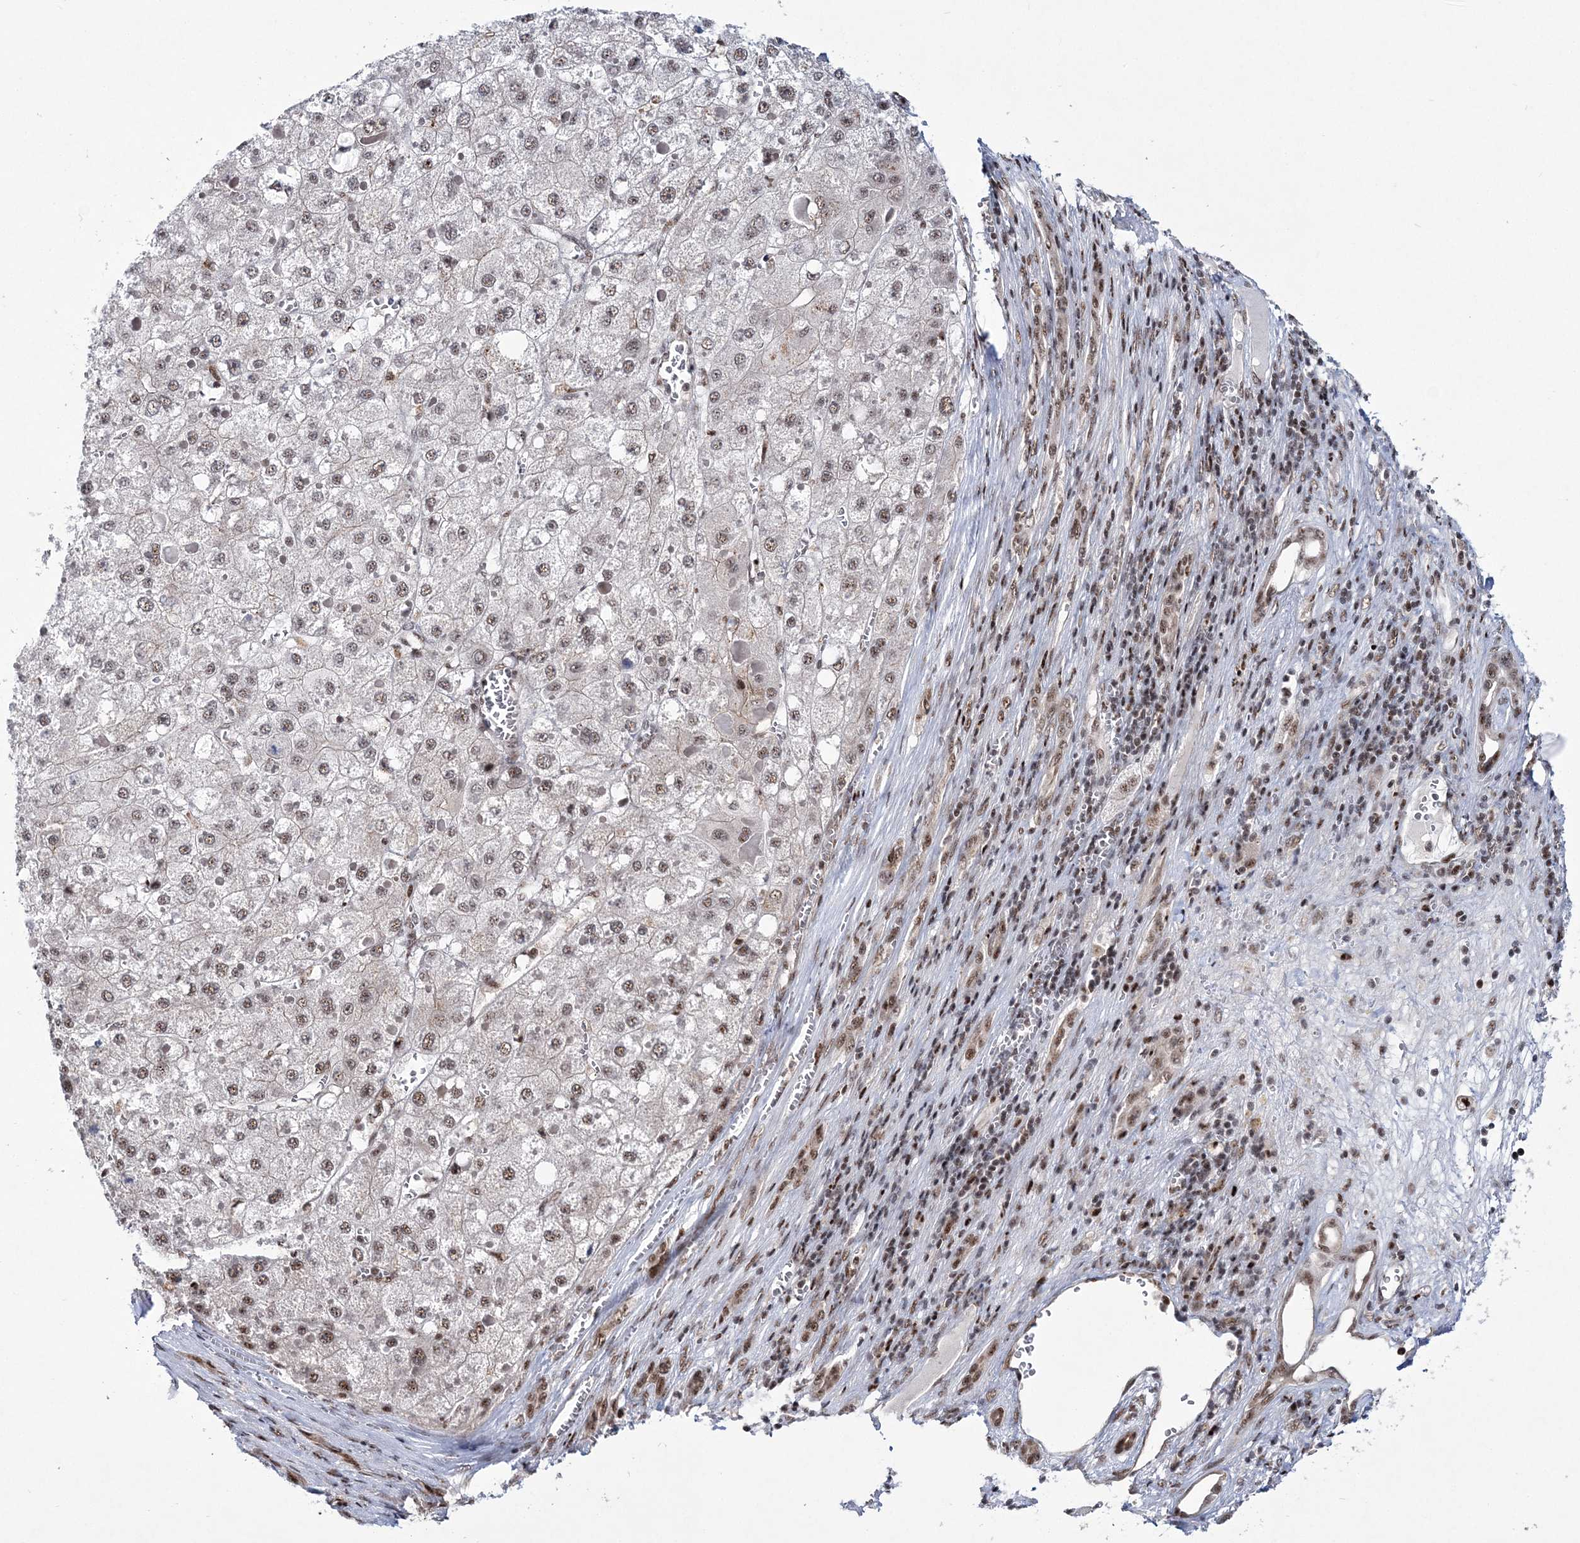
{"staining": {"intensity": "weak", "quantity": "25%-75%", "location": "nuclear"}, "tissue": "liver cancer", "cell_type": "Tumor cells", "image_type": "cancer", "snomed": [{"axis": "morphology", "description": "Carcinoma, Hepatocellular, NOS"}, {"axis": "topography", "description": "Liver"}], "caption": "Liver hepatocellular carcinoma stained with a protein marker demonstrates weak staining in tumor cells.", "gene": "TATDN2", "patient": {"sex": "female", "age": 73}}